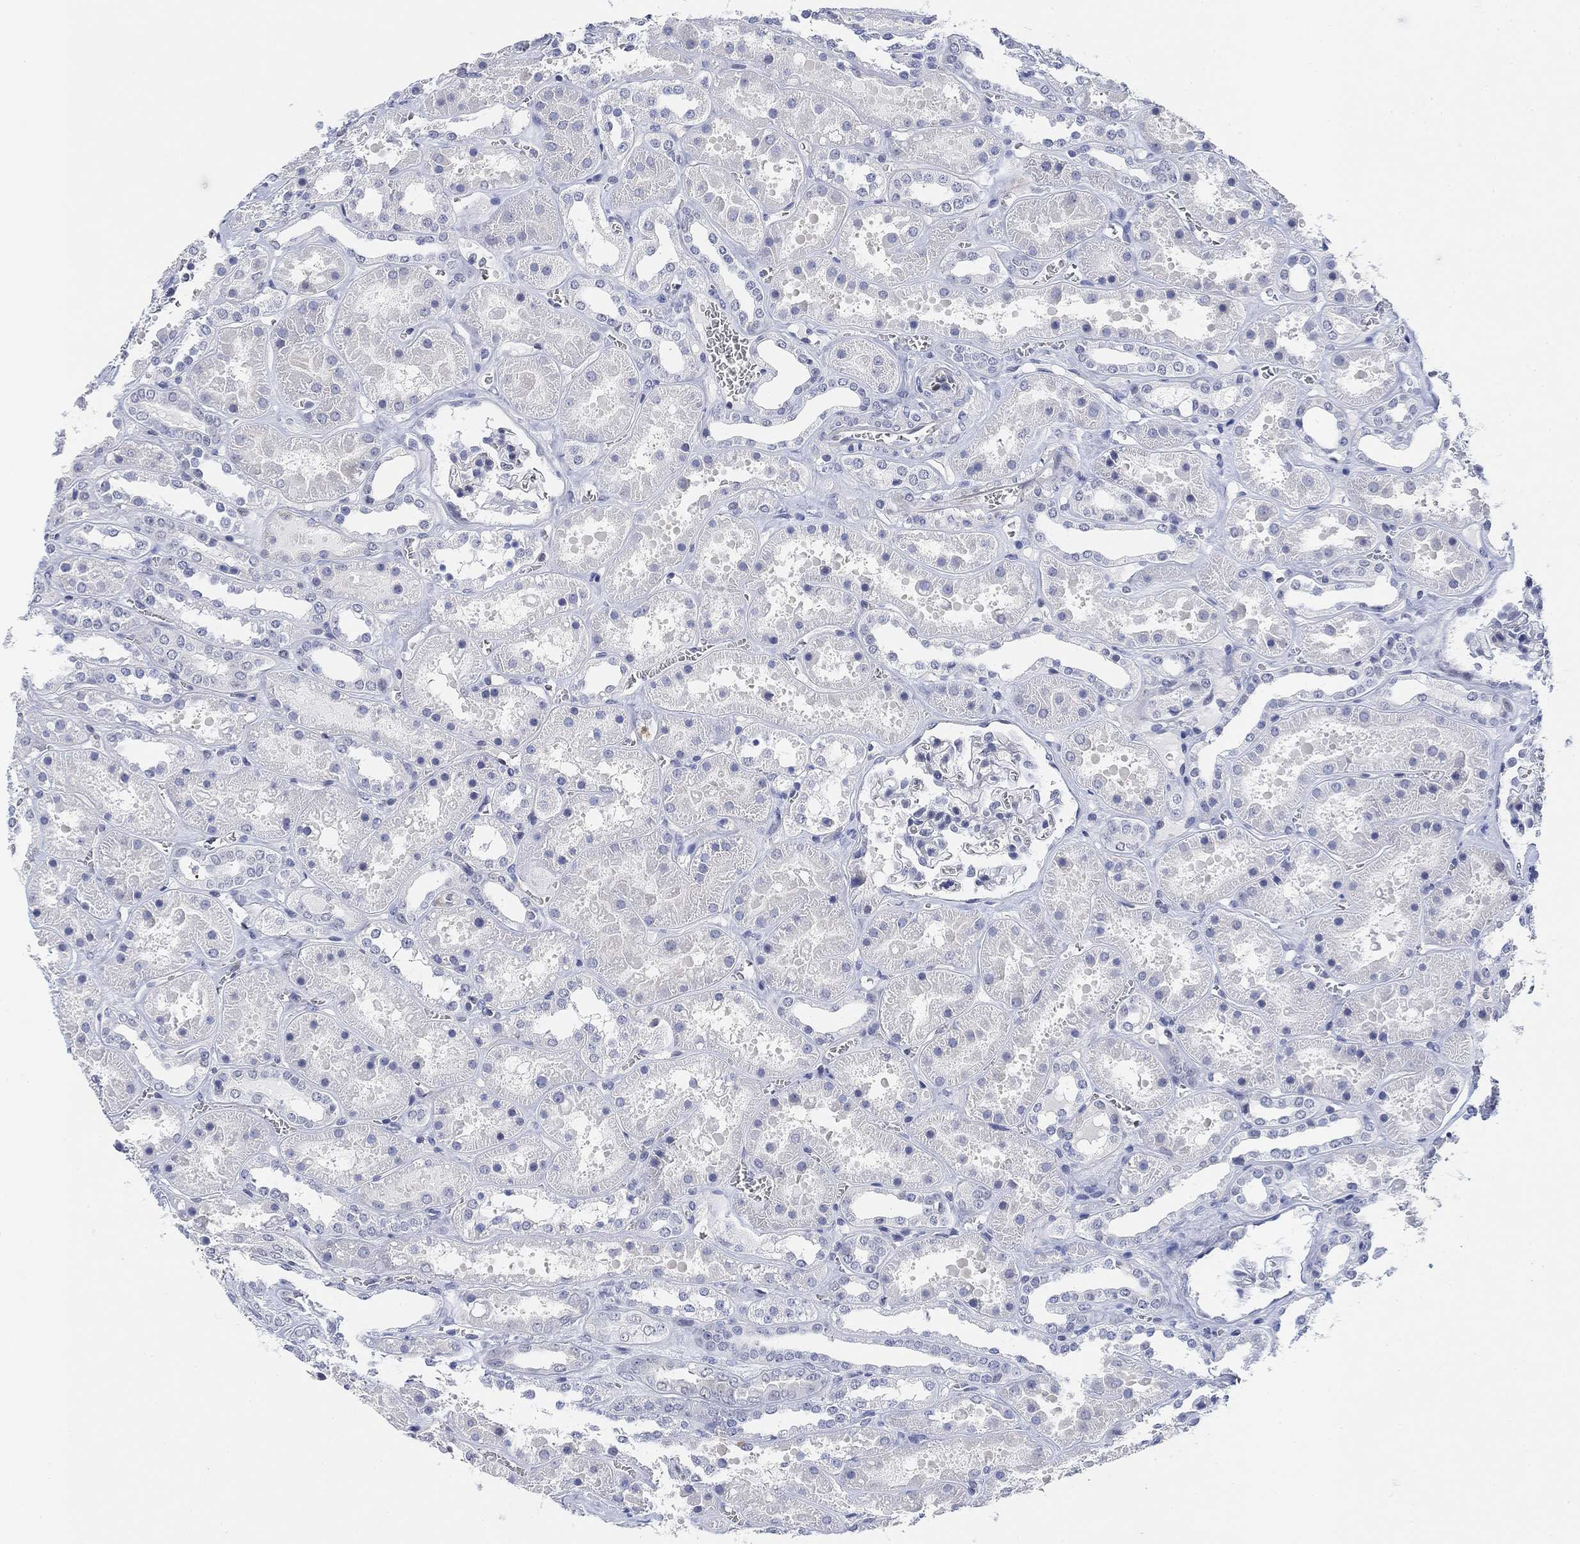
{"staining": {"intensity": "negative", "quantity": "none", "location": "none"}, "tissue": "kidney", "cell_type": "Cells in glomeruli", "image_type": "normal", "snomed": [{"axis": "morphology", "description": "Normal tissue, NOS"}, {"axis": "topography", "description": "Kidney"}], "caption": "The photomicrograph demonstrates no significant staining in cells in glomeruli of kidney. (DAB IHC, high magnification).", "gene": "PAX6", "patient": {"sex": "female", "age": 41}}